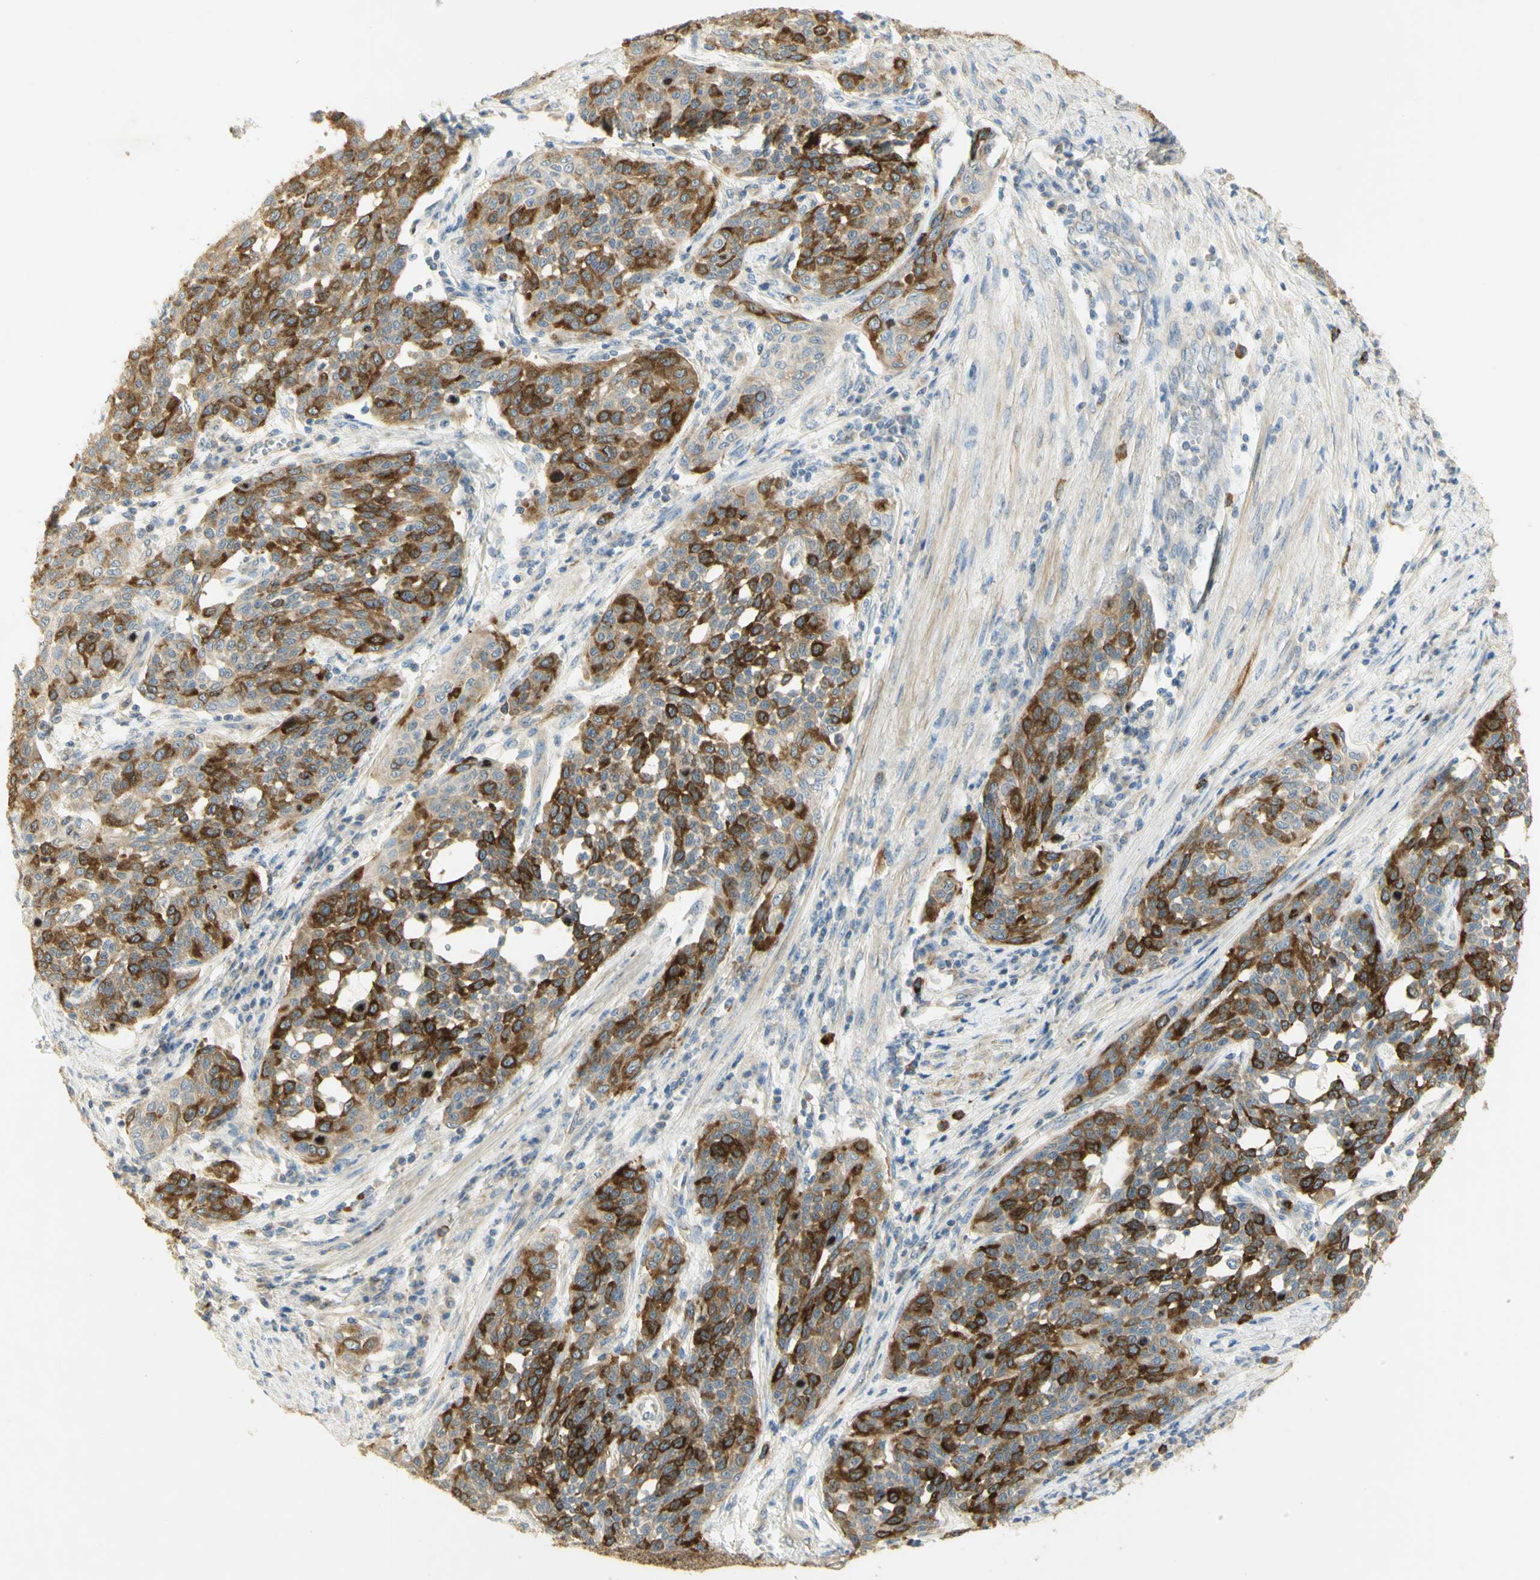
{"staining": {"intensity": "strong", "quantity": ">75%", "location": "cytoplasmic/membranous"}, "tissue": "cervical cancer", "cell_type": "Tumor cells", "image_type": "cancer", "snomed": [{"axis": "morphology", "description": "Squamous cell carcinoma, NOS"}, {"axis": "topography", "description": "Cervix"}], "caption": "IHC photomicrograph of neoplastic tissue: cervical cancer (squamous cell carcinoma) stained using immunohistochemistry displays high levels of strong protein expression localized specifically in the cytoplasmic/membranous of tumor cells, appearing as a cytoplasmic/membranous brown color.", "gene": "KIF11", "patient": {"sex": "female", "age": 34}}